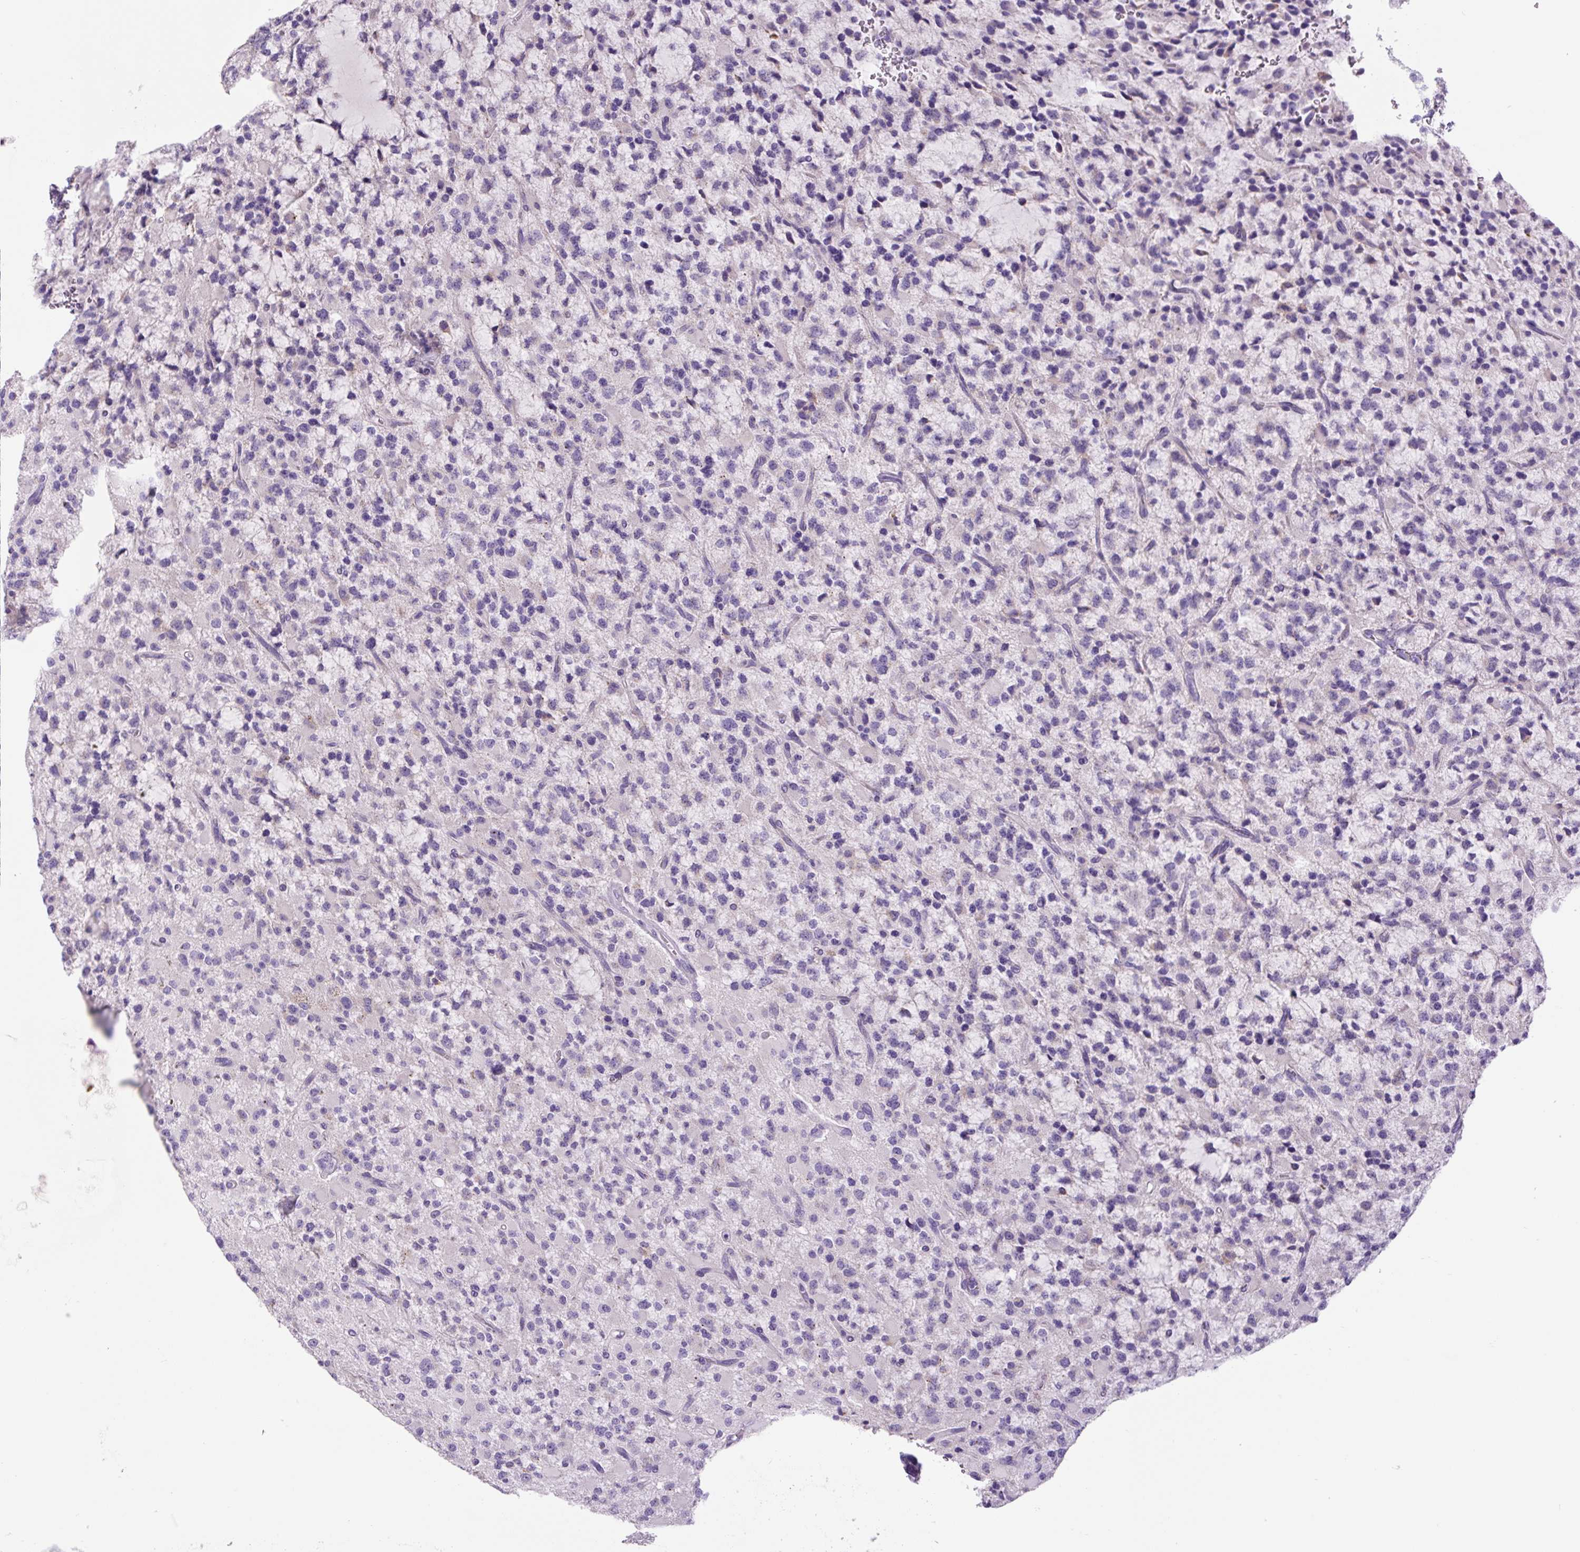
{"staining": {"intensity": "negative", "quantity": "none", "location": "none"}, "tissue": "glioma", "cell_type": "Tumor cells", "image_type": "cancer", "snomed": [{"axis": "morphology", "description": "Glioma, malignant, High grade"}, {"axis": "topography", "description": "Brain"}], "caption": "Image shows no significant protein expression in tumor cells of malignant glioma (high-grade).", "gene": "CHGA", "patient": {"sex": "male", "age": 34}}